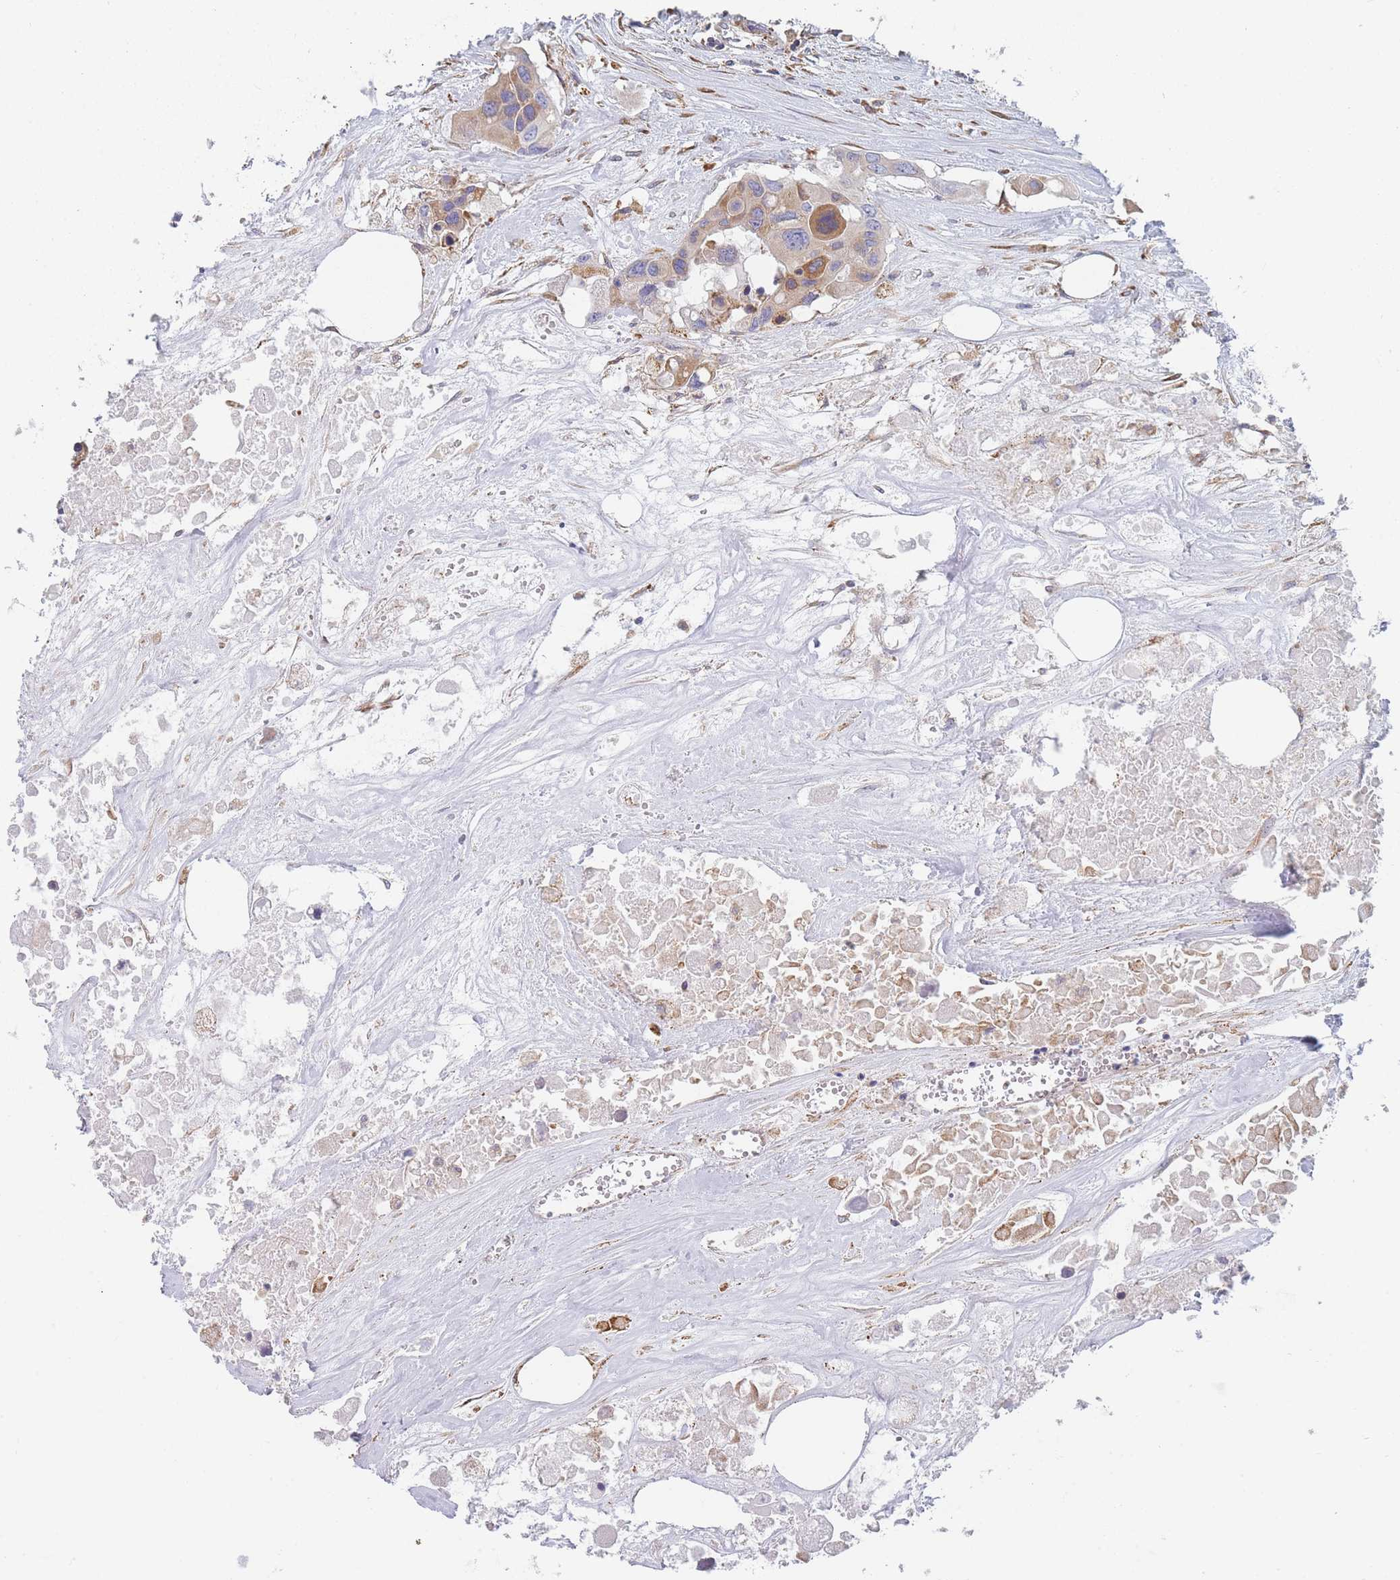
{"staining": {"intensity": "moderate", "quantity": "<25%", "location": "cytoplasmic/membranous"}, "tissue": "colorectal cancer", "cell_type": "Tumor cells", "image_type": "cancer", "snomed": [{"axis": "morphology", "description": "Adenocarcinoma, NOS"}, {"axis": "topography", "description": "Colon"}], "caption": "This micrograph displays immunohistochemistry (IHC) staining of human adenocarcinoma (colorectal), with low moderate cytoplasmic/membranous staining in approximately <25% of tumor cells.", "gene": "OR7C2", "patient": {"sex": "male", "age": 77}}